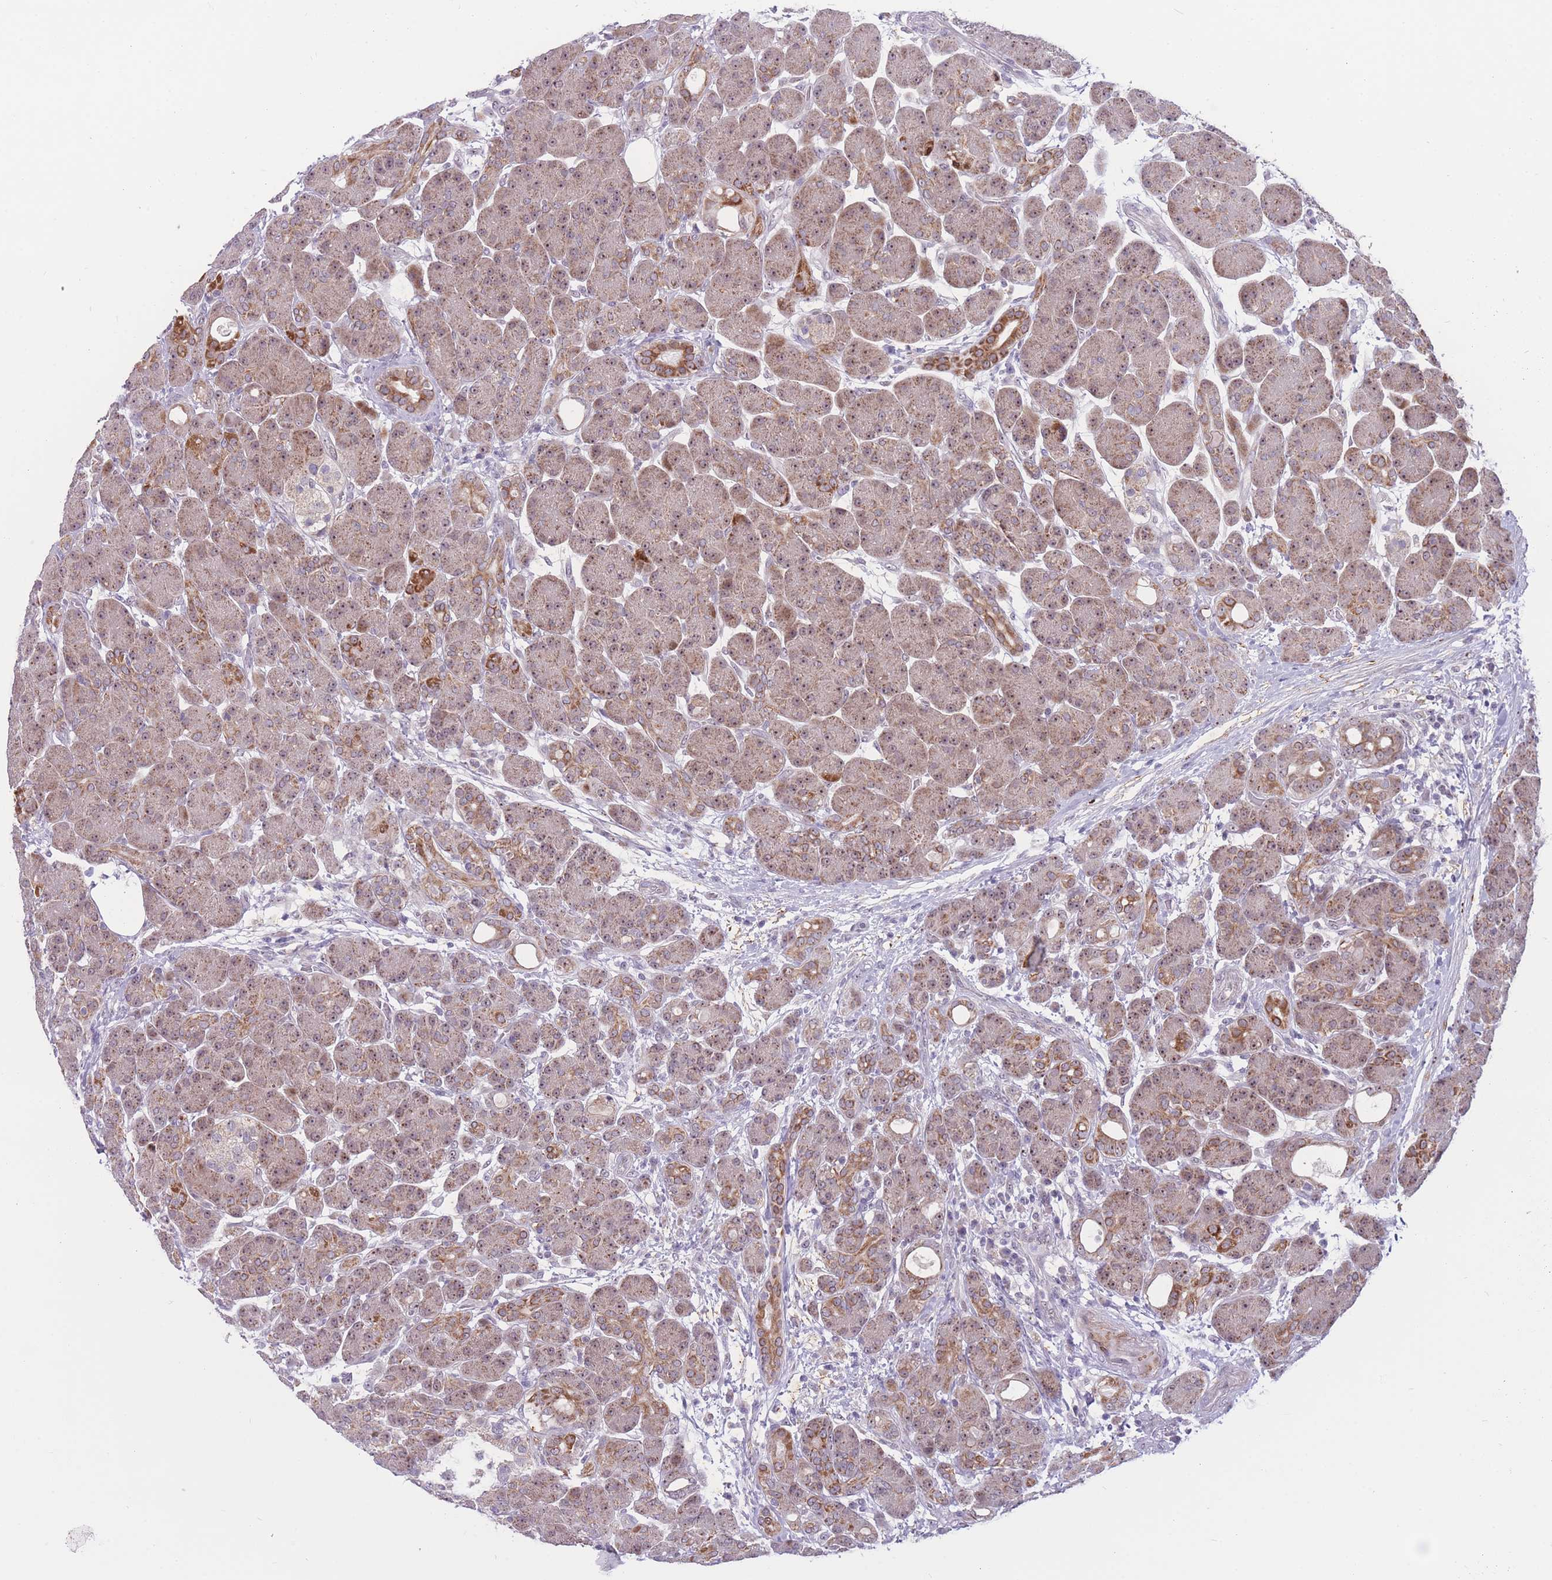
{"staining": {"intensity": "moderate", "quantity": ">75%", "location": "cytoplasmic/membranous"}, "tissue": "pancreas", "cell_type": "Exocrine glandular cells", "image_type": "normal", "snomed": [{"axis": "morphology", "description": "Normal tissue, NOS"}, {"axis": "topography", "description": "Pancreas"}], "caption": "A micrograph showing moderate cytoplasmic/membranous positivity in approximately >75% of exocrine glandular cells in benign pancreas, as visualized by brown immunohistochemical staining.", "gene": "MCIDAS", "patient": {"sex": "male", "age": 63}}